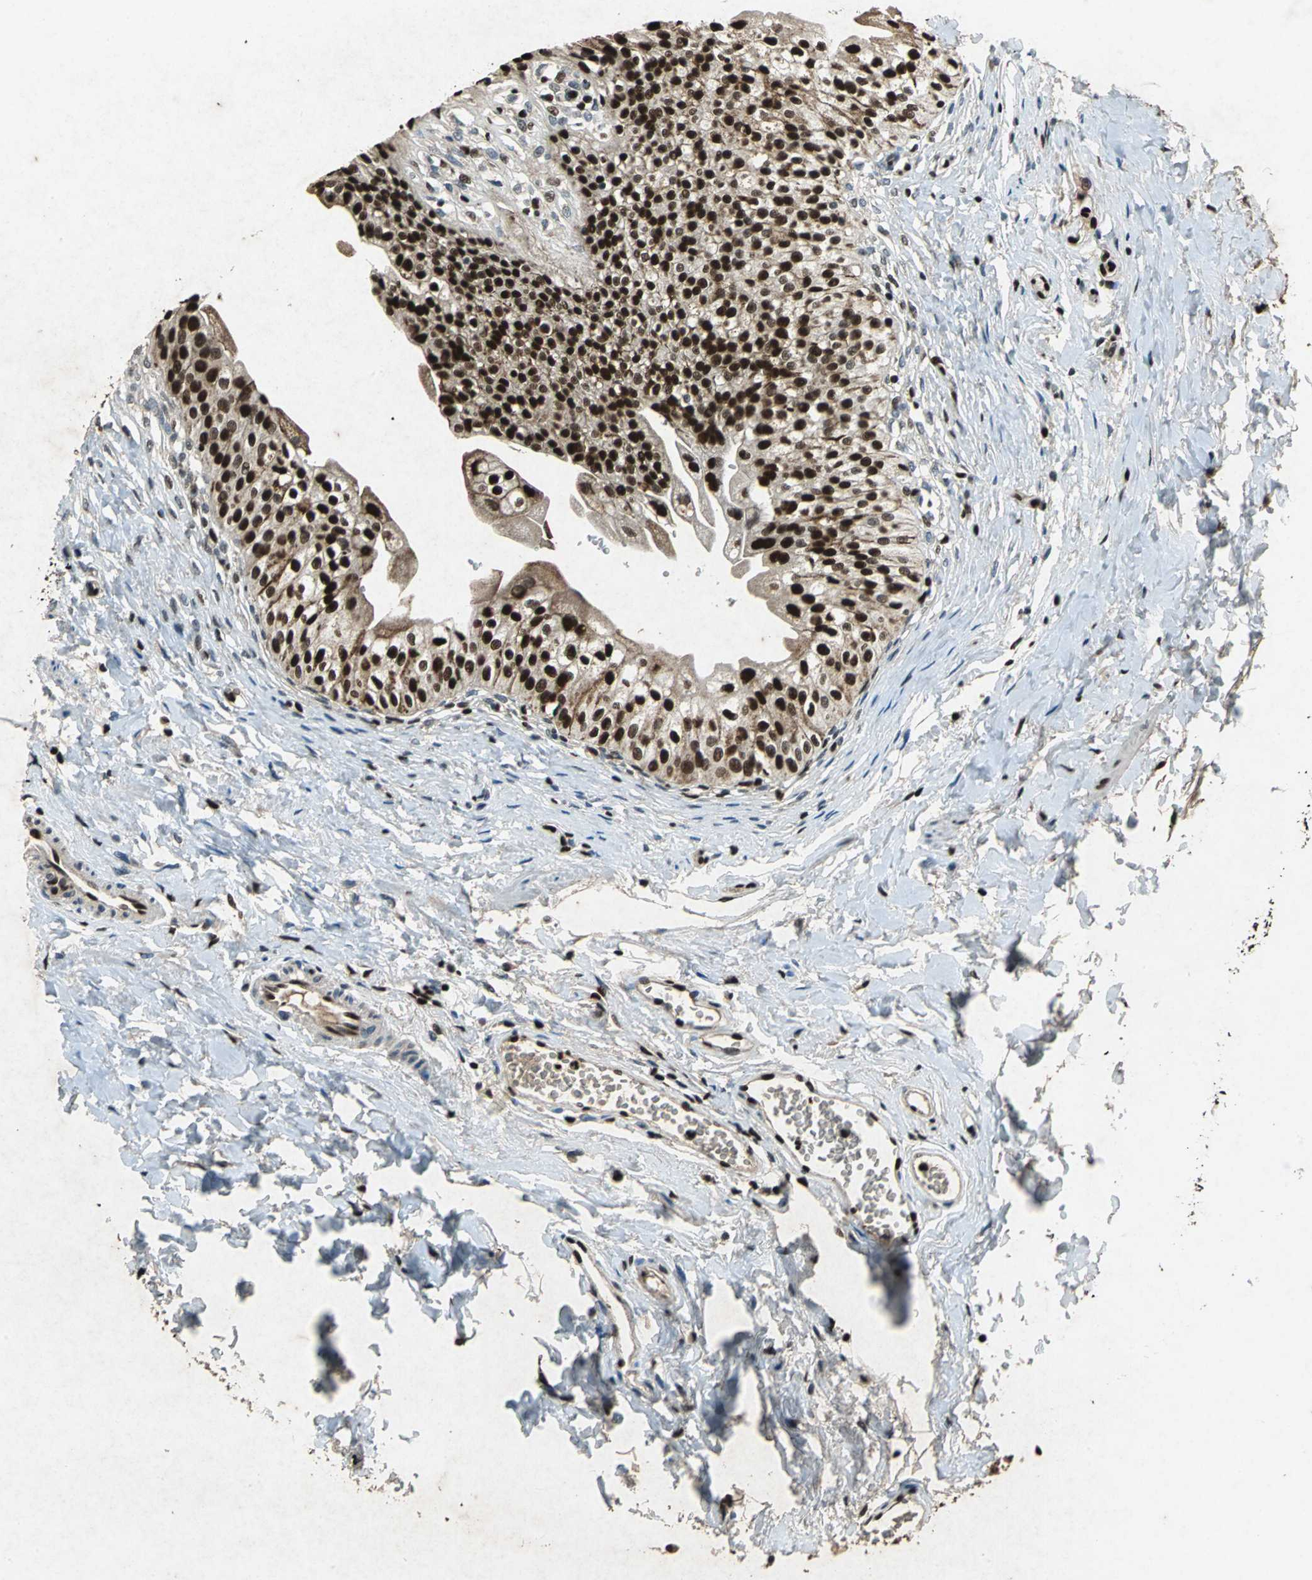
{"staining": {"intensity": "strong", "quantity": ">75%", "location": "nuclear"}, "tissue": "urinary bladder", "cell_type": "Urothelial cells", "image_type": "normal", "snomed": [{"axis": "morphology", "description": "Normal tissue, NOS"}, {"axis": "topography", "description": "Urinary bladder"}], "caption": "The histopathology image shows staining of benign urinary bladder, revealing strong nuclear protein expression (brown color) within urothelial cells. (DAB (3,3'-diaminobenzidine) = brown stain, brightfield microscopy at high magnification).", "gene": "ANP32A", "patient": {"sex": "female", "age": 80}}